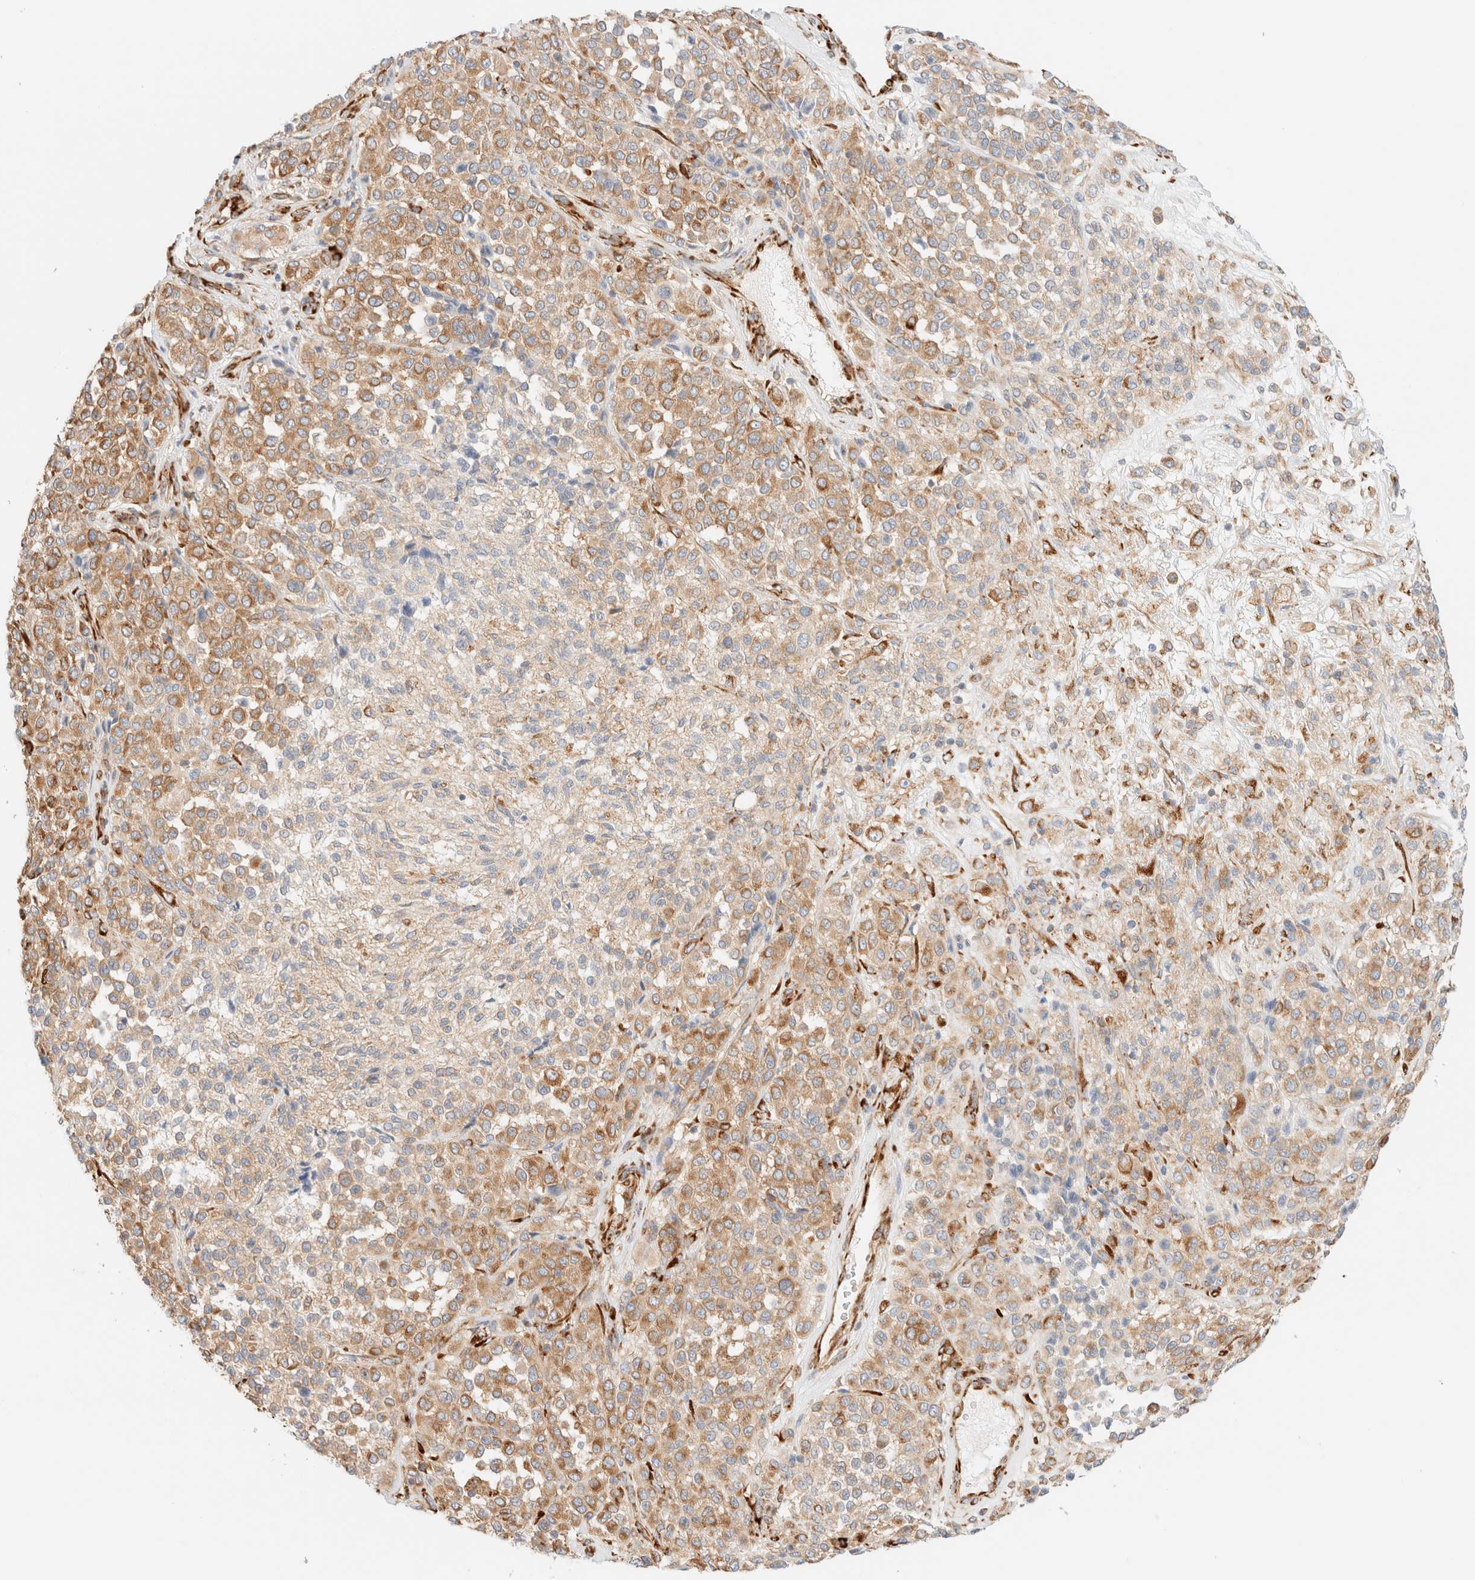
{"staining": {"intensity": "moderate", "quantity": ">75%", "location": "cytoplasmic/membranous"}, "tissue": "melanoma", "cell_type": "Tumor cells", "image_type": "cancer", "snomed": [{"axis": "morphology", "description": "Malignant melanoma, Metastatic site"}, {"axis": "topography", "description": "Pancreas"}], "caption": "Malignant melanoma (metastatic site) stained with a brown dye exhibits moderate cytoplasmic/membranous positive positivity in about >75% of tumor cells.", "gene": "ZC2HC1A", "patient": {"sex": "female", "age": 30}}